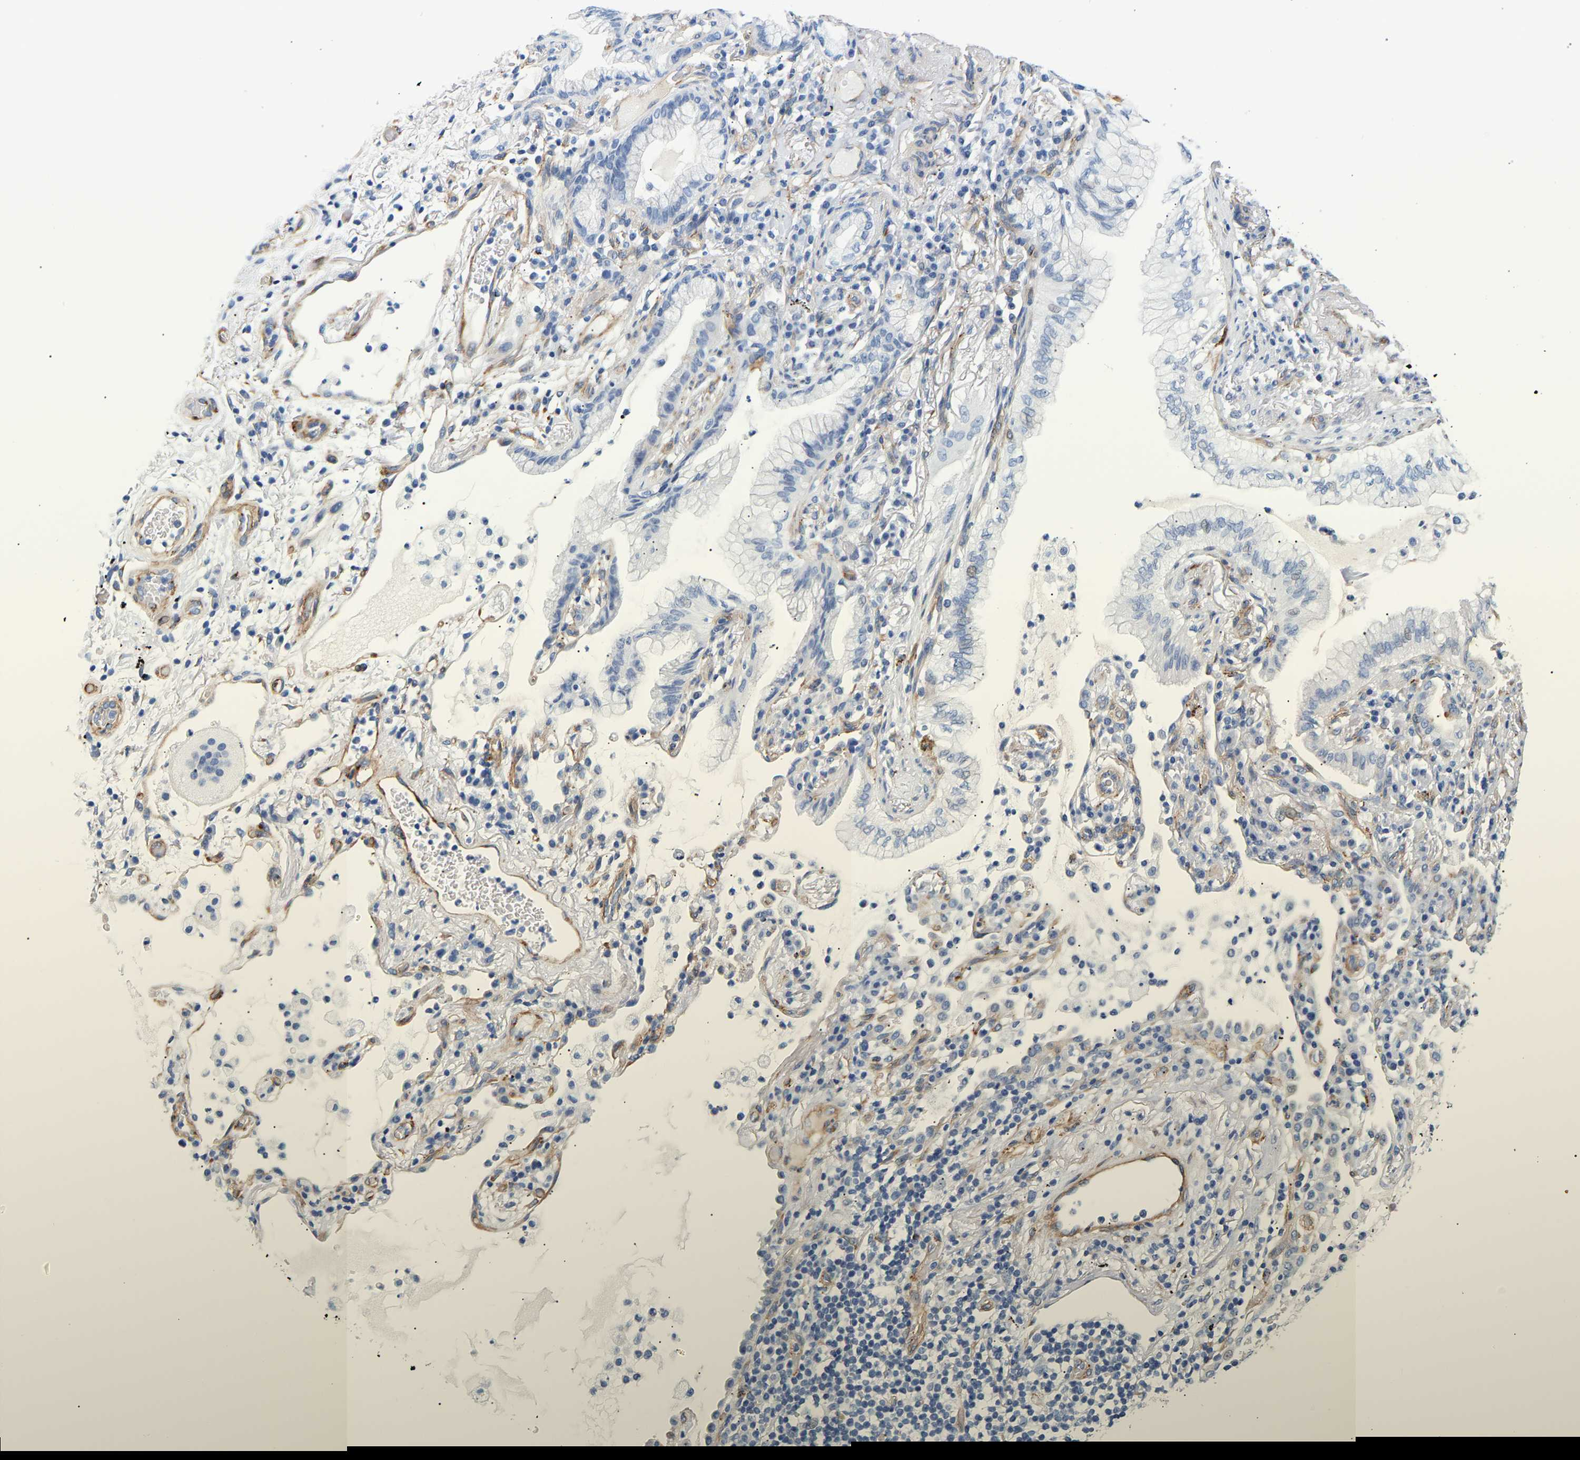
{"staining": {"intensity": "negative", "quantity": "none", "location": "none"}, "tissue": "lung cancer", "cell_type": "Tumor cells", "image_type": "cancer", "snomed": [{"axis": "morphology", "description": "Adenocarcinoma, NOS"}, {"axis": "topography", "description": "Lung"}], "caption": "An immunohistochemistry (IHC) histopathology image of lung cancer (adenocarcinoma) is shown. There is no staining in tumor cells of lung cancer (adenocarcinoma).", "gene": "IGFBP7", "patient": {"sex": "female", "age": 70}}